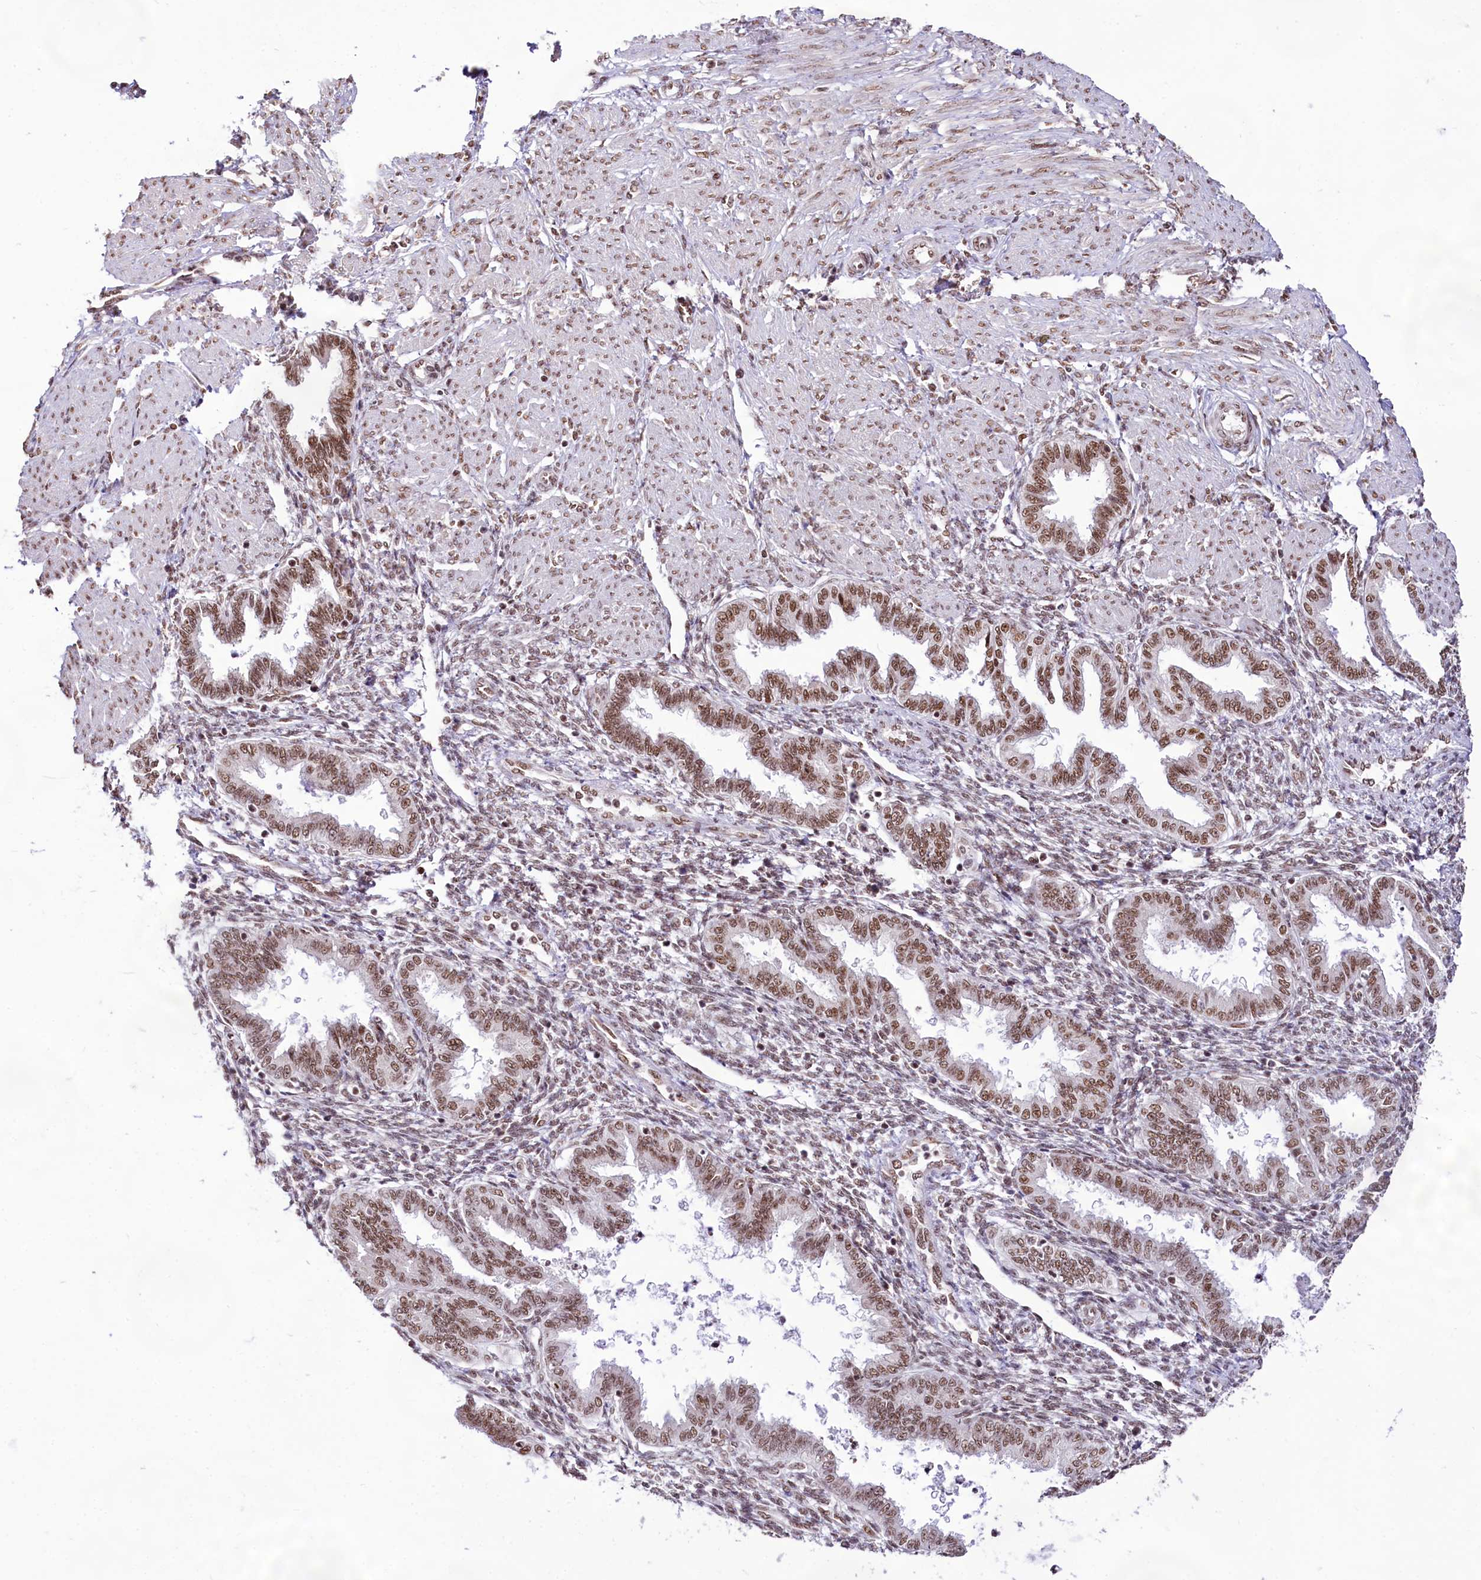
{"staining": {"intensity": "moderate", "quantity": "25%-75%", "location": "nuclear"}, "tissue": "endometrium", "cell_type": "Cells in endometrial stroma", "image_type": "normal", "snomed": [{"axis": "morphology", "description": "Normal tissue, NOS"}, {"axis": "topography", "description": "Endometrium"}], "caption": "Protein staining of unremarkable endometrium shows moderate nuclear staining in about 25%-75% of cells in endometrial stroma. The staining was performed using DAB to visualize the protein expression in brown, while the nuclei were stained in blue with hematoxylin (Magnification: 20x).", "gene": "HIRA", "patient": {"sex": "female", "age": 33}}